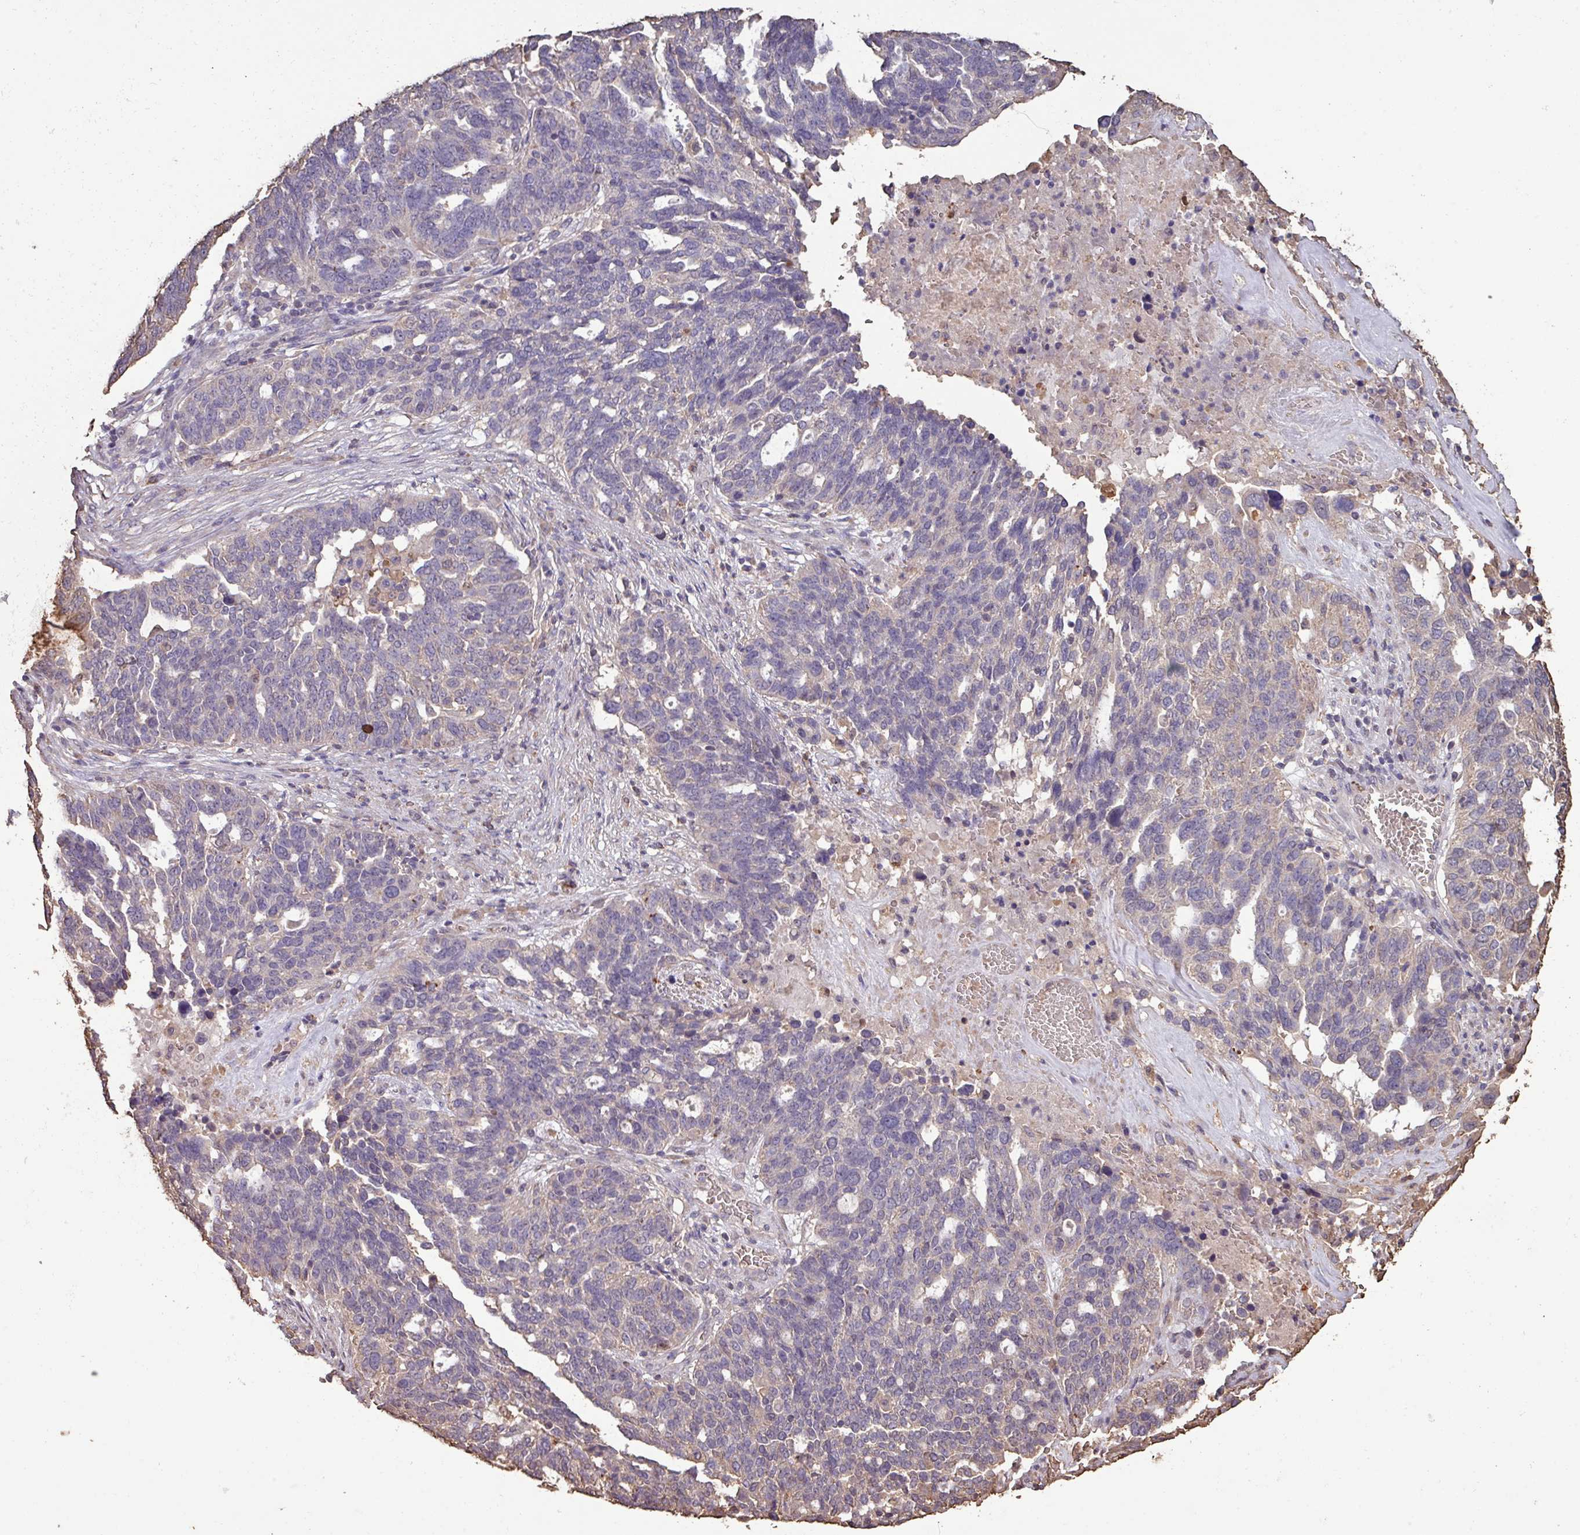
{"staining": {"intensity": "weak", "quantity": "<25%", "location": "cytoplasmic/membranous"}, "tissue": "ovarian cancer", "cell_type": "Tumor cells", "image_type": "cancer", "snomed": [{"axis": "morphology", "description": "Cystadenocarcinoma, serous, NOS"}, {"axis": "topography", "description": "Ovary"}], "caption": "Immunohistochemistry micrograph of ovarian cancer (serous cystadenocarcinoma) stained for a protein (brown), which reveals no positivity in tumor cells.", "gene": "CAMK2B", "patient": {"sex": "female", "age": 59}}